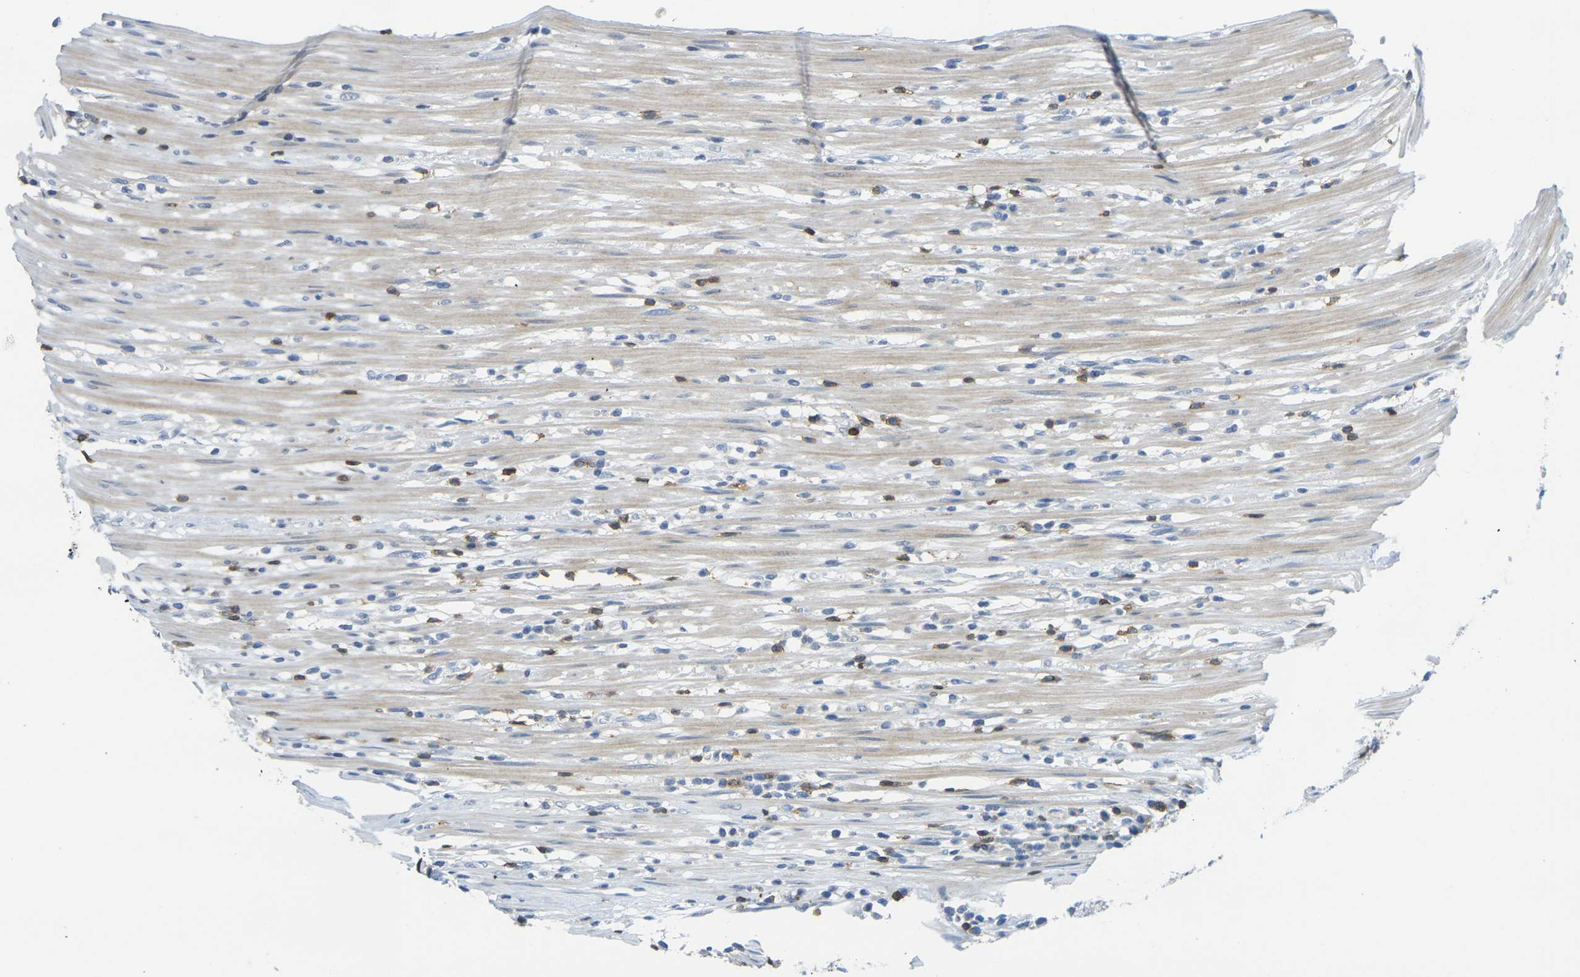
{"staining": {"intensity": "negative", "quantity": "none", "location": "none"}, "tissue": "colorectal cancer", "cell_type": "Tumor cells", "image_type": "cancer", "snomed": [{"axis": "morphology", "description": "Adenocarcinoma, NOS"}, {"axis": "topography", "description": "Rectum"}], "caption": "DAB immunohistochemical staining of human colorectal cancer exhibits no significant positivity in tumor cells. The staining was performed using DAB (3,3'-diaminobenzidine) to visualize the protein expression in brown, while the nuclei were stained in blue with hematoxylin (Magnification: 20x).", "gene": "CD3D", "patient": {"sex": "female", "age": 66}}